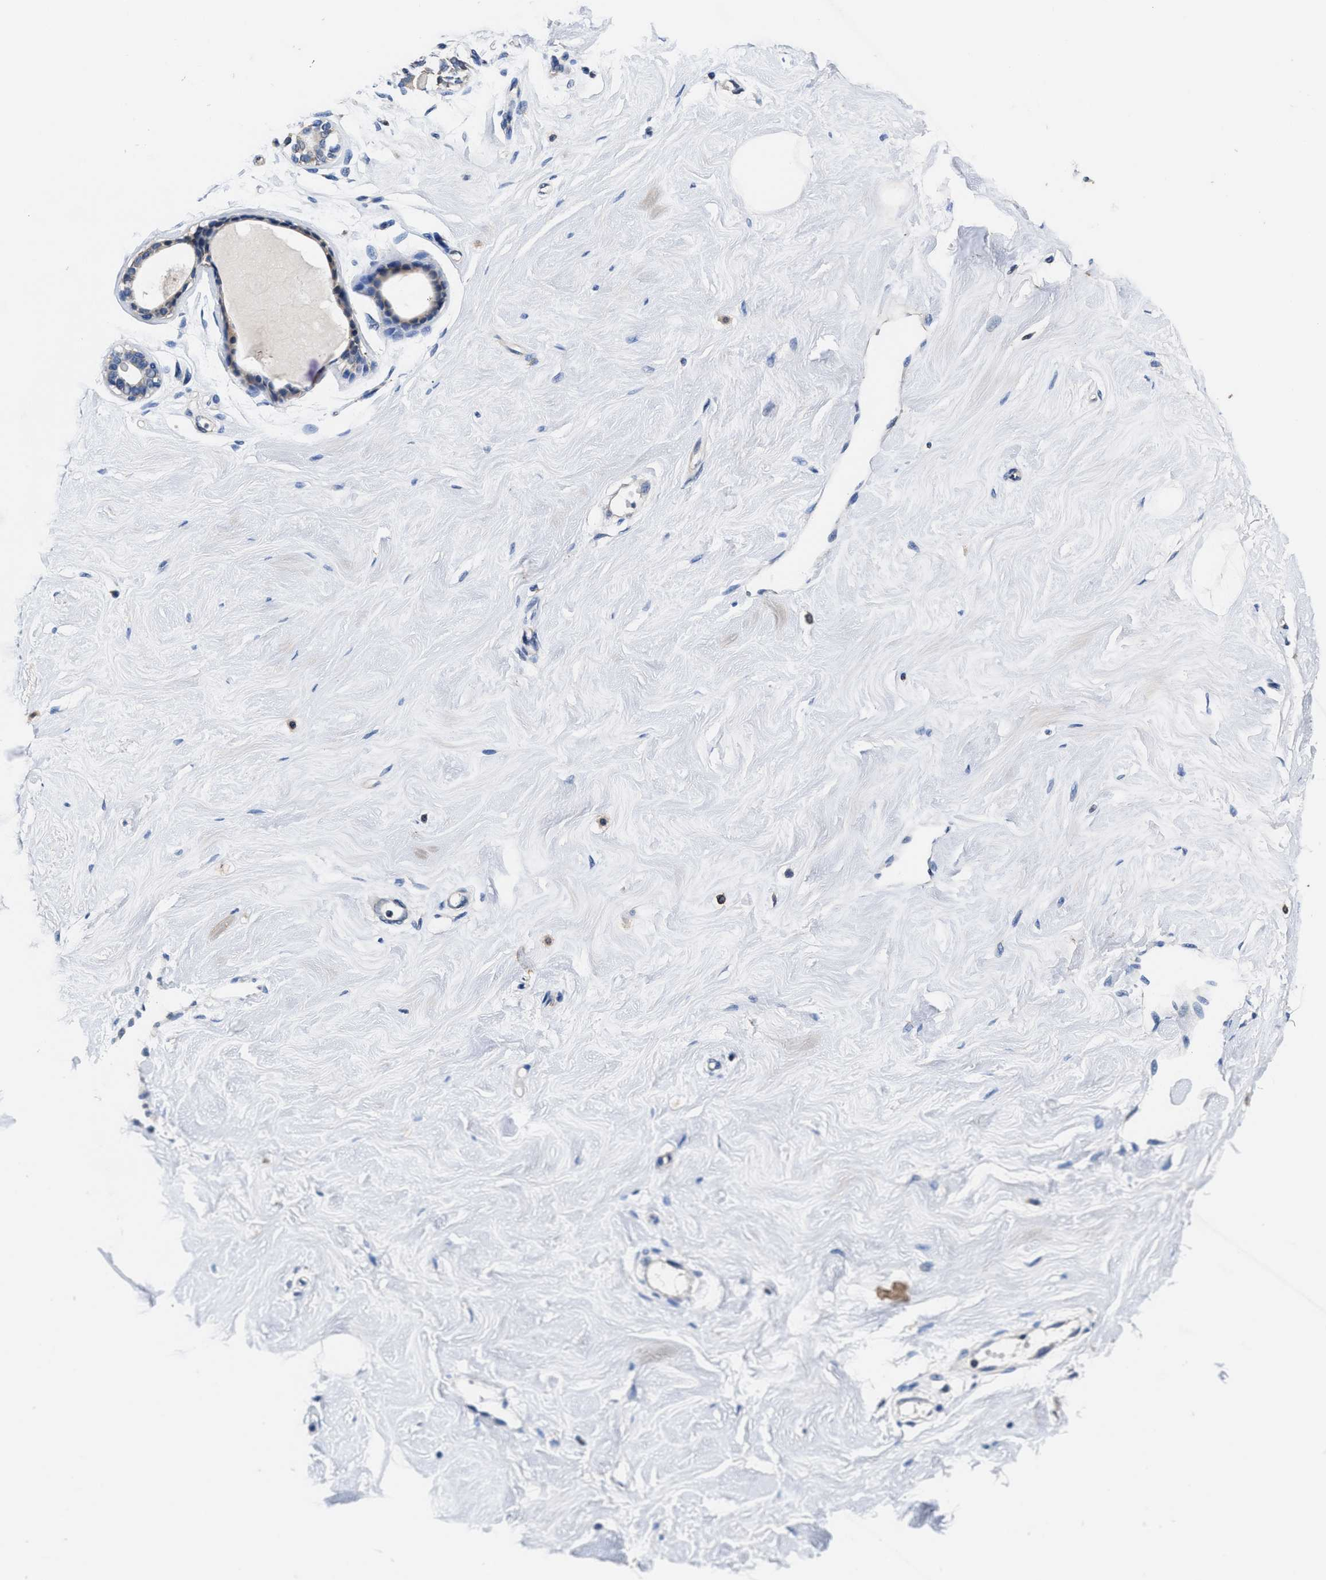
{"staining": {"intensity": "negative", "quantity": "none", "location": "none"}, "tissue": "breast", "cell_type": "Adipocytes", "image_type": "normal", "snomed": [{"axis": "morphology", "description": "Normal tissue, NOS"}, {"axis": "topography", "description": "Breast"}], "caption": "Protein analysis of benign breast displays no significant expression in adipocytes. (DAB (3,3'-diaminobenzidine) IHC, high magnification).", "gene": "ACLY", "patient": {"sex": "female", "age": 23}}